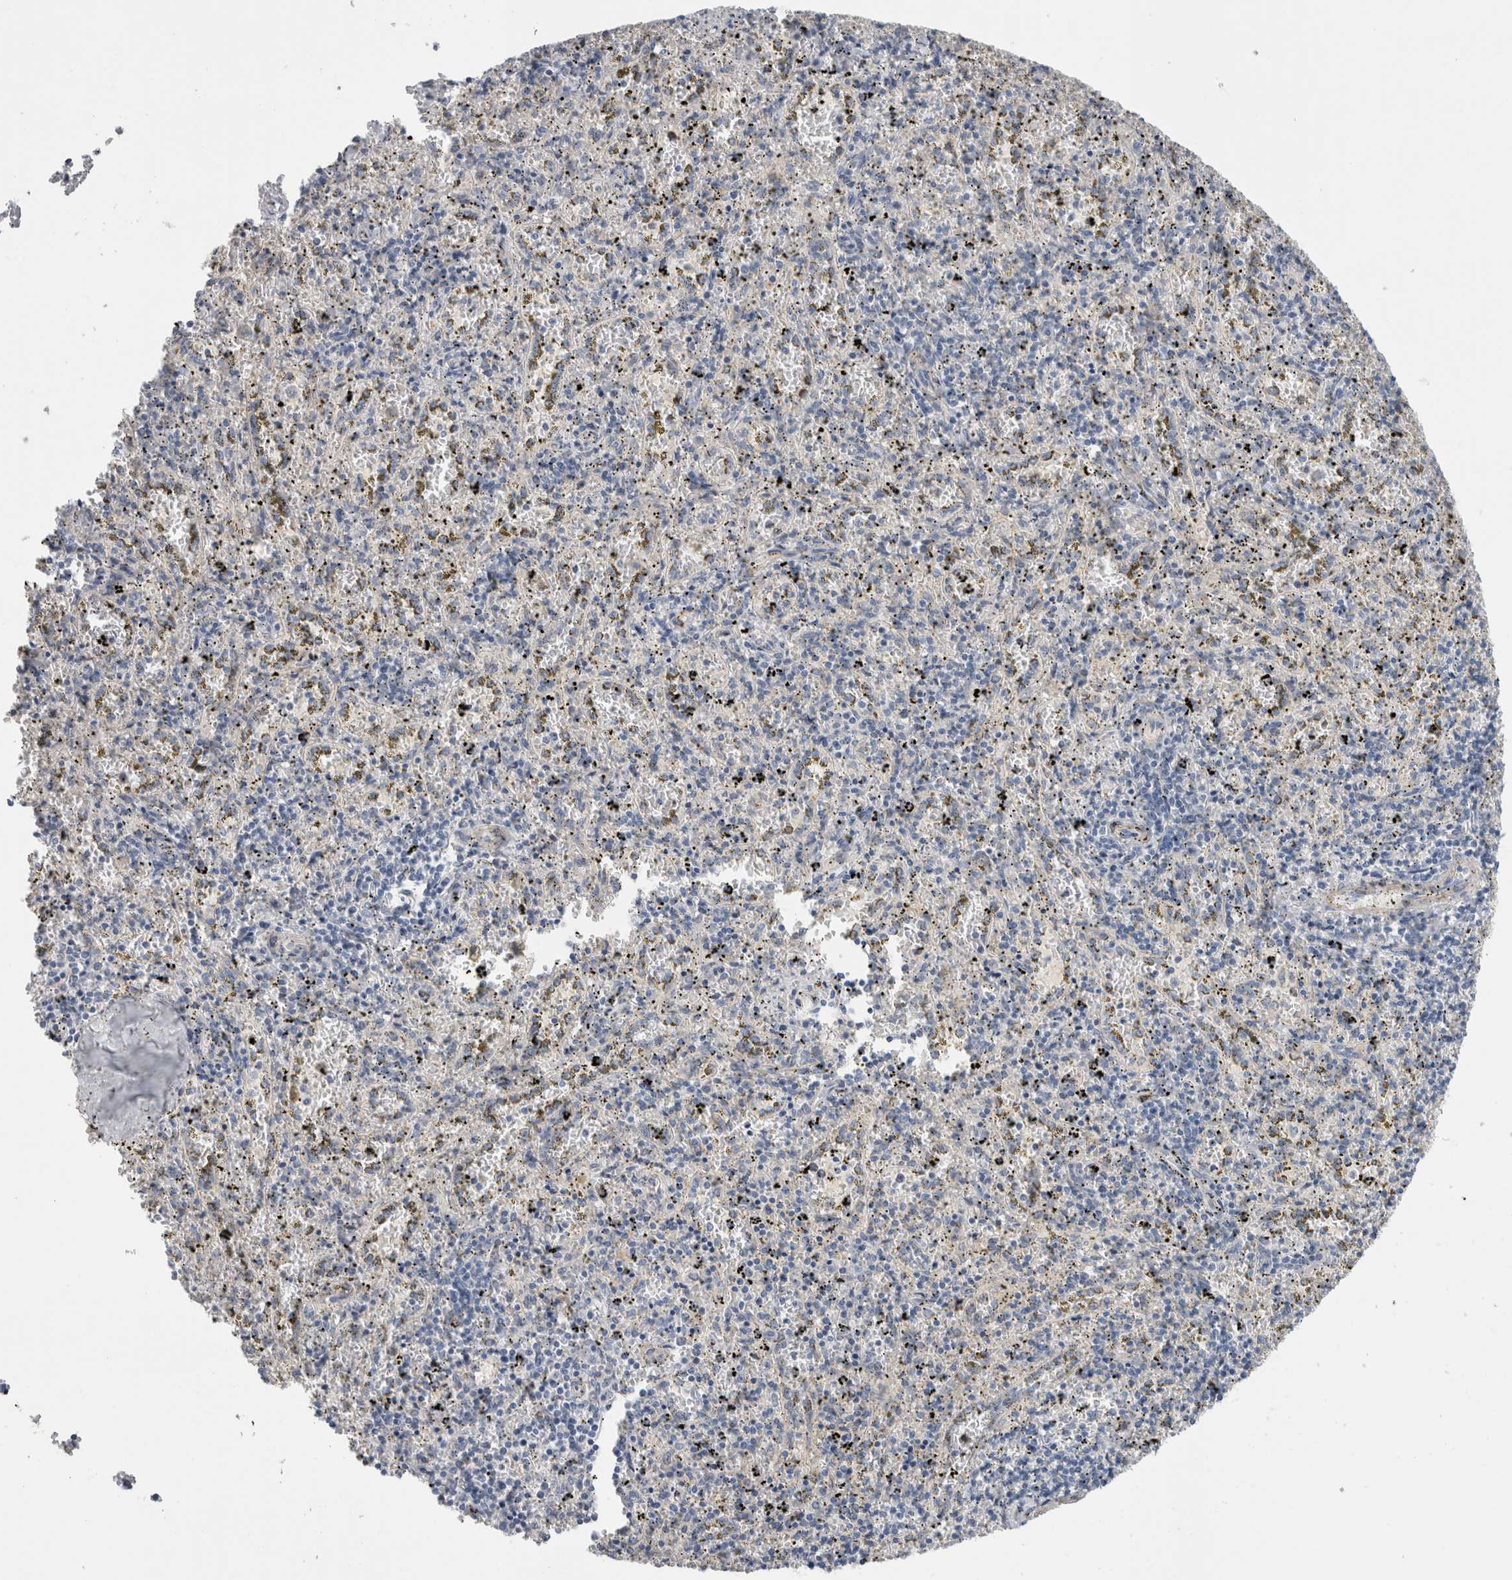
{"staining": {"intensity": "negative", "quantity": "none", "location": "none"}, "tissue": "spleen", "cell_type": "Cells in red pulp", "image_type": "normal", "snomed": [{"axis": "morphology", "description": "Normal tissue, NOS"}, {"axis": "topography", "description": "Spleen"}], "caption": "Immunohistochemistry of normal spleen shows no positivity in cells in red pulp.", "gene": "SLC20A2", "patient": {"sex": "male", "age": 11}}